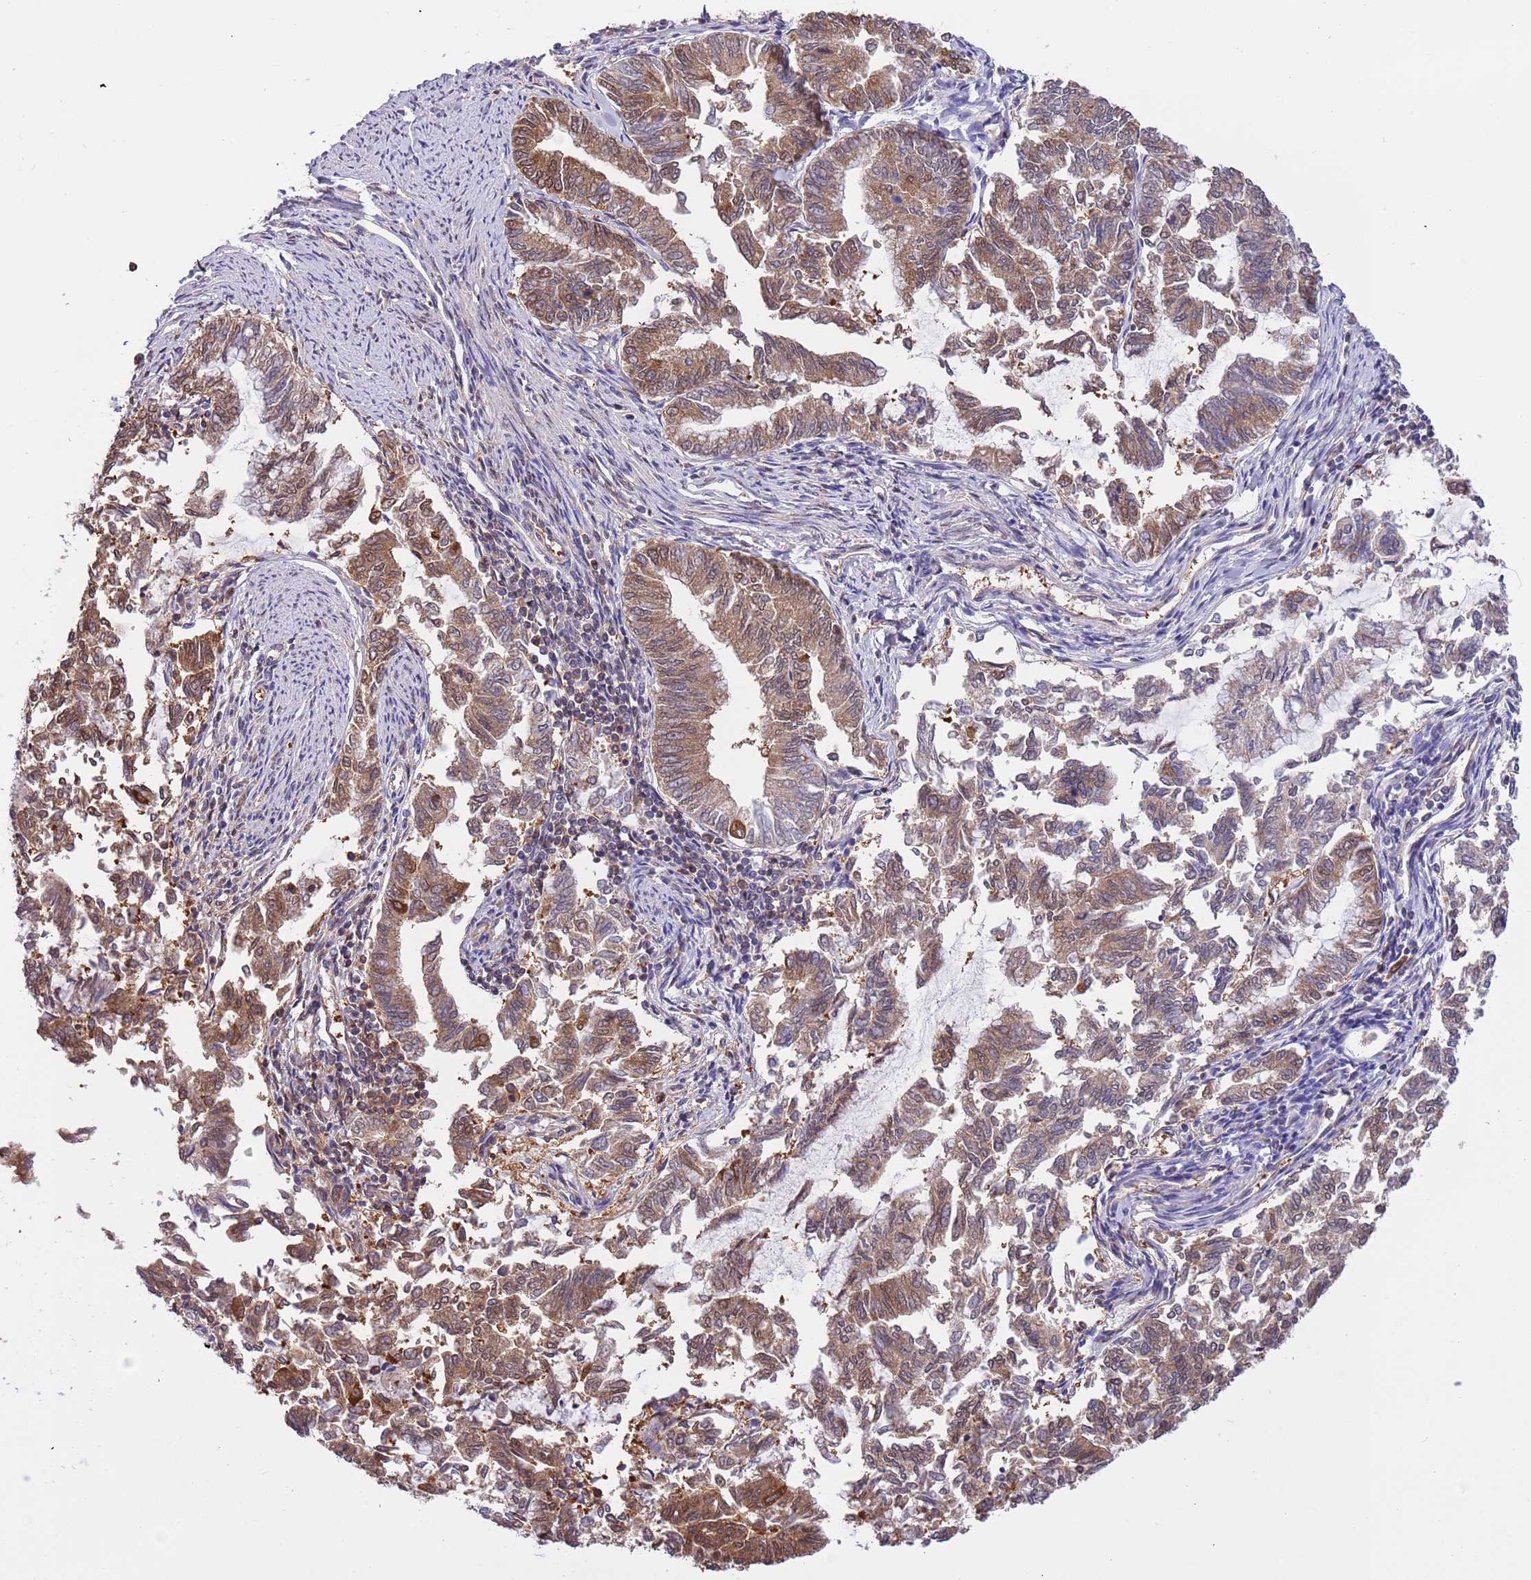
{"staining": {"intensity": "moderate", "quantity": ">75%", "location": "cytoplasmic/membranous"}, "tissue": "endometrial cancer", "cell_type": "Tumor cells", "image_type": "cancer", "snomed": [{"axis": "morphology", "description": "Adenocarcinoma, NOS"}, {"axis": "topography", "description": "Endometrium"}], "caption": "Moderate cytoplasmic/membranous protein positivity is identified in approximately >75% of tumor cells in endometrial cancer.", "gene": "STIP1", "patient": {"sex": "female", "age": 79}}